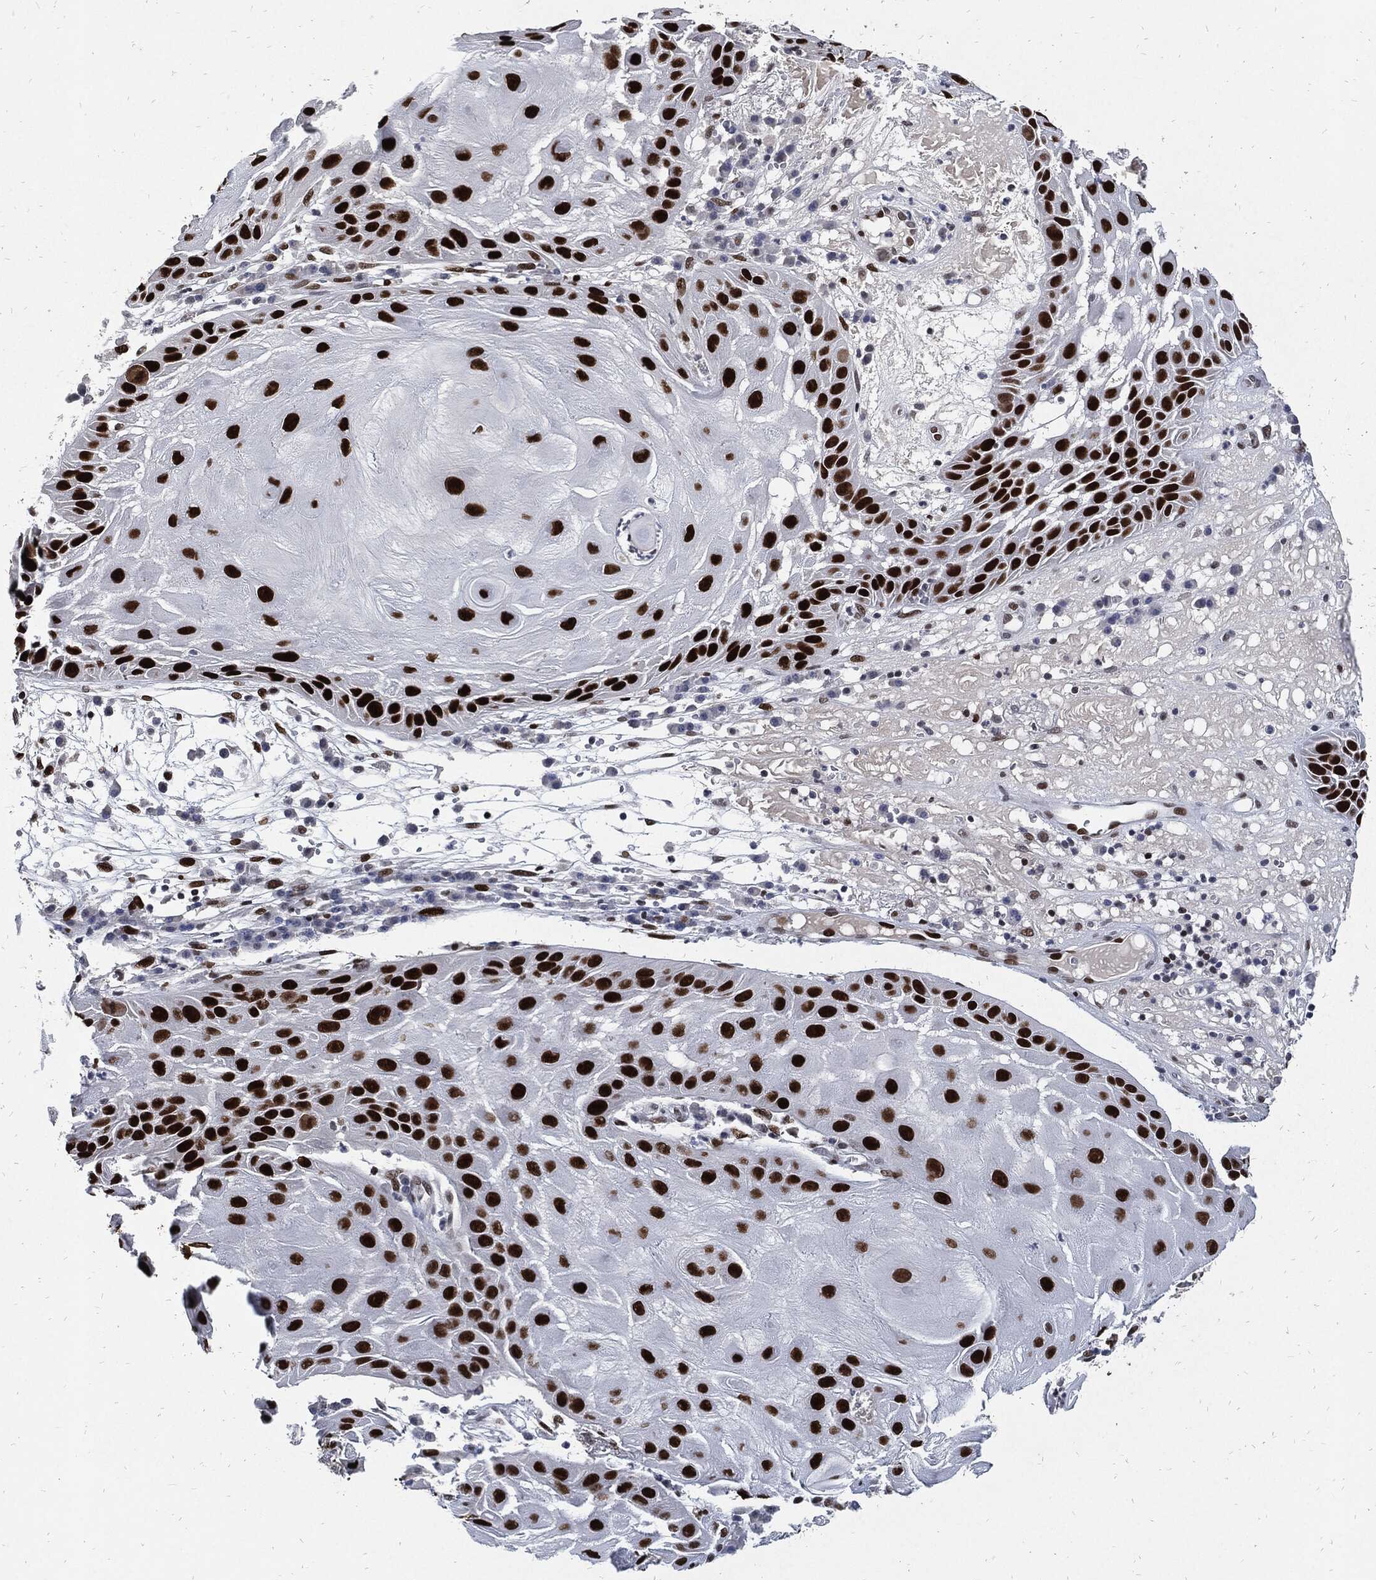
{"staining": {"intensity": "strong", "quantity": ">75%", "location": "nuclear"}, "tissue": "skin cancer", "cell_type": "Tumor cells", "image_type": "cancer", "snomed": [{"axis": "morphology", "description": "Normal tissue, NOS"}, {"axis": "morphology", "description": "Squamous cell carcinoma, NOS"}, {"axis": "topography", "description": "Skin"}], "caption": "Skin cancer stained with DAB (3,3'-diaminobenzidine) immunohistochemistry shows high levels of strong nuclear staining in about >75% of tumor cells.", "gene": "JUN", "patient": {"sex": "male", "age": 79}}